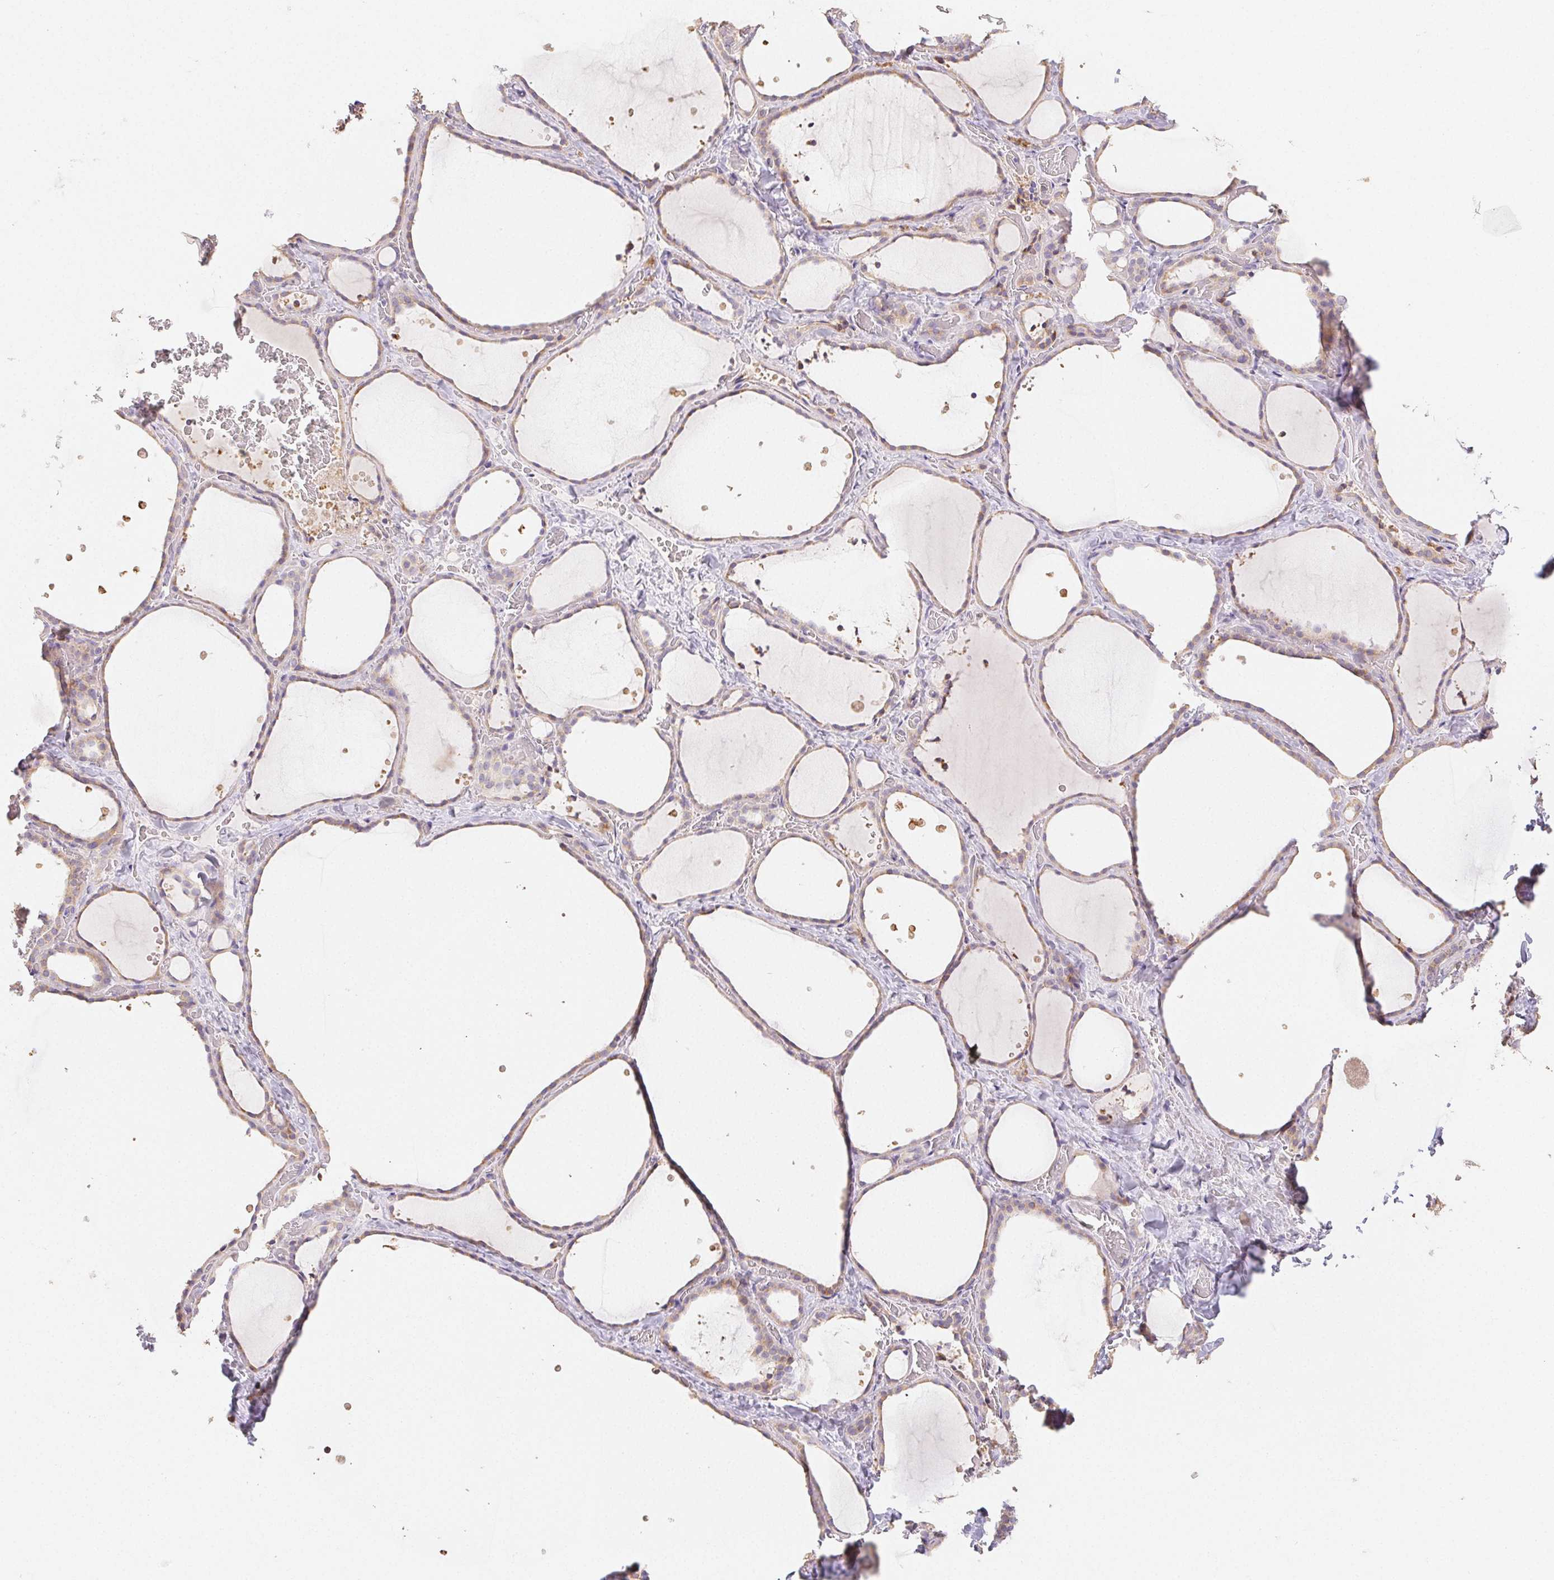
{"staining": {"intensity": "weak", "quantity": ">75%", "location": "cytoplasmic/membranous"}, "tissue": "thyroid gland", "cell_type": "Glandular cells", "image_type": "normal", "snomed": [{"axis": "morphology", "description": "Normal tissue, NOS"}, {"axis": "topography", "description": "Thyroid gland"}], "caption": "Protein analysis of unremarkable thyroid gland shows weak cytoplasmic/membranous expression in about >75% of glandular cells.", "gene": "ACVR1B", "patient": {"sex": "female", "age": 36}}